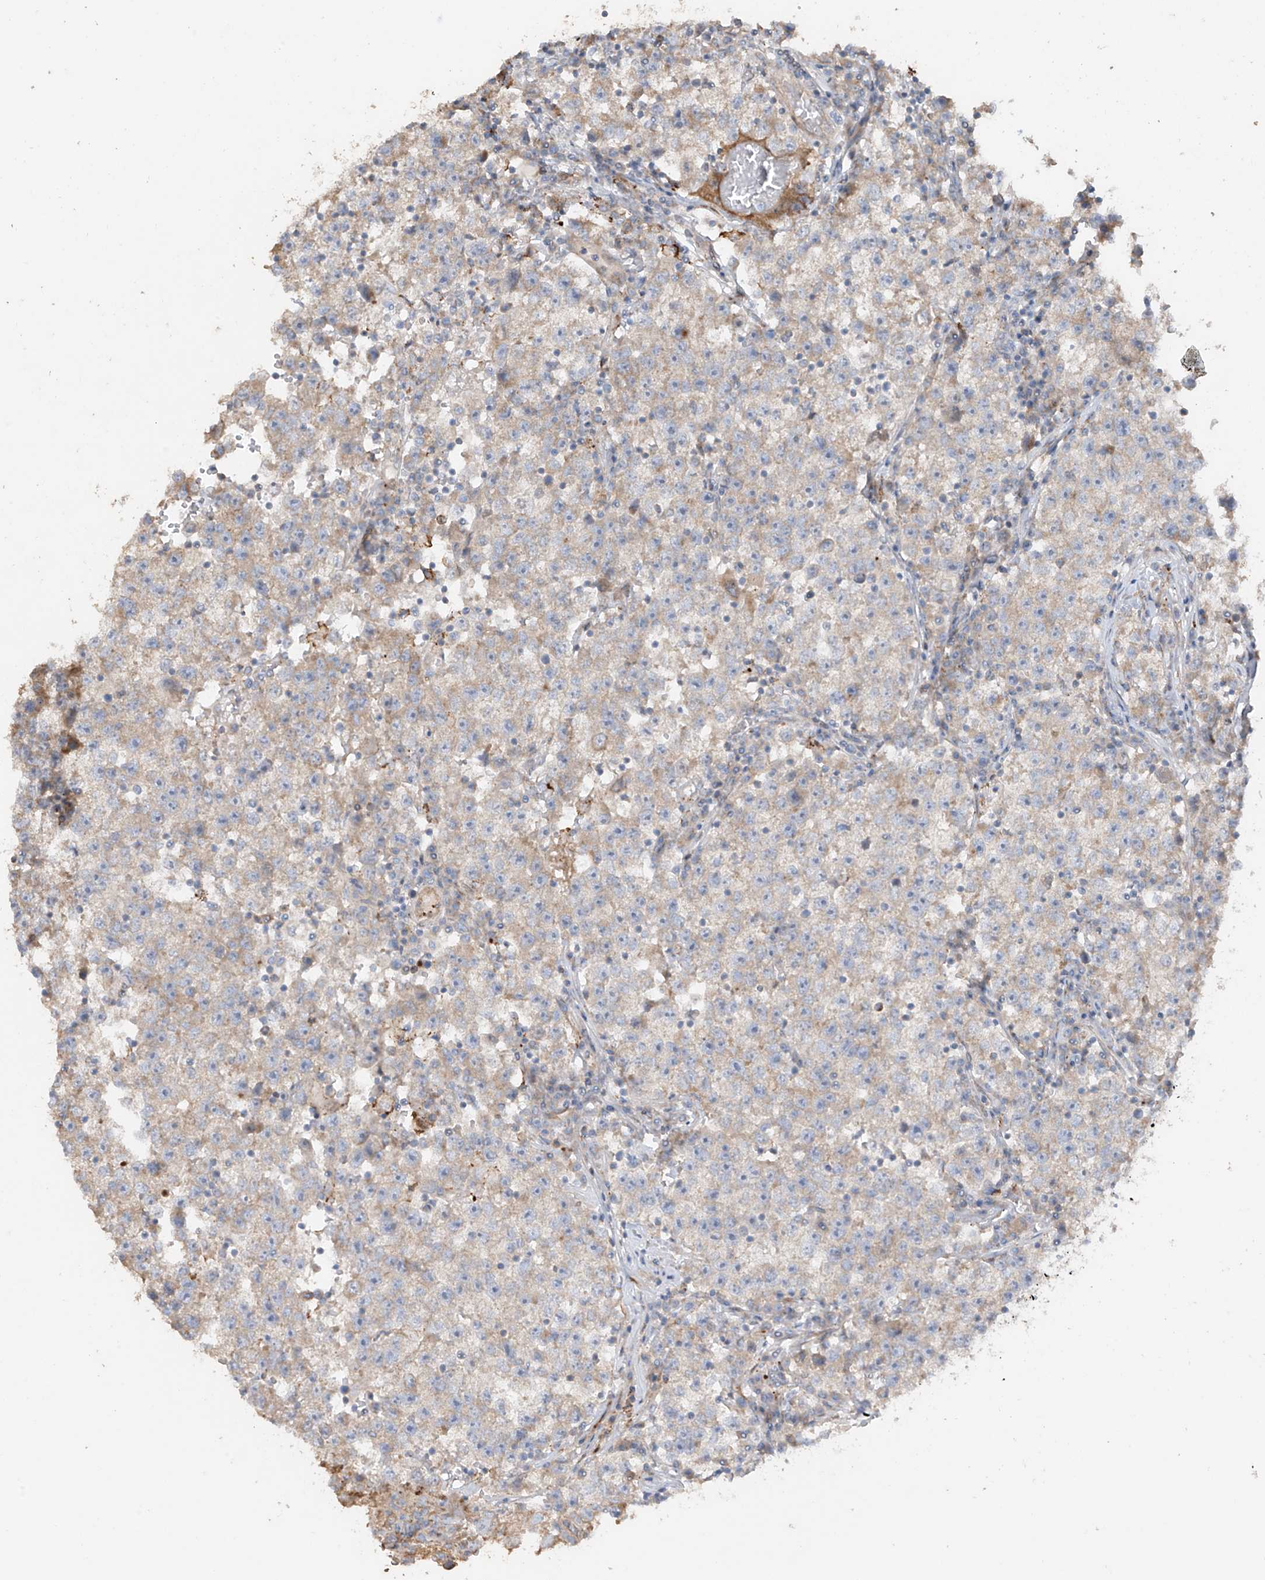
{"staining": {"intensity": "weak", "quantity": "<25%", "location": "cytoplasmic/membranous"}, "tissue": "testis cancer", "cell_type": "Tumor cells", "image_type": "cancer", "snomed": [{"axis": "morphology", "description": "Seminoma, NOS"}, {"axis": "topography", "description": "Testis"}], "caption": "Tumor cells are negative for protein expression in human testis cancer.", "gene": "ABTB1", "patient": {"sex": "male", "age": 22}}